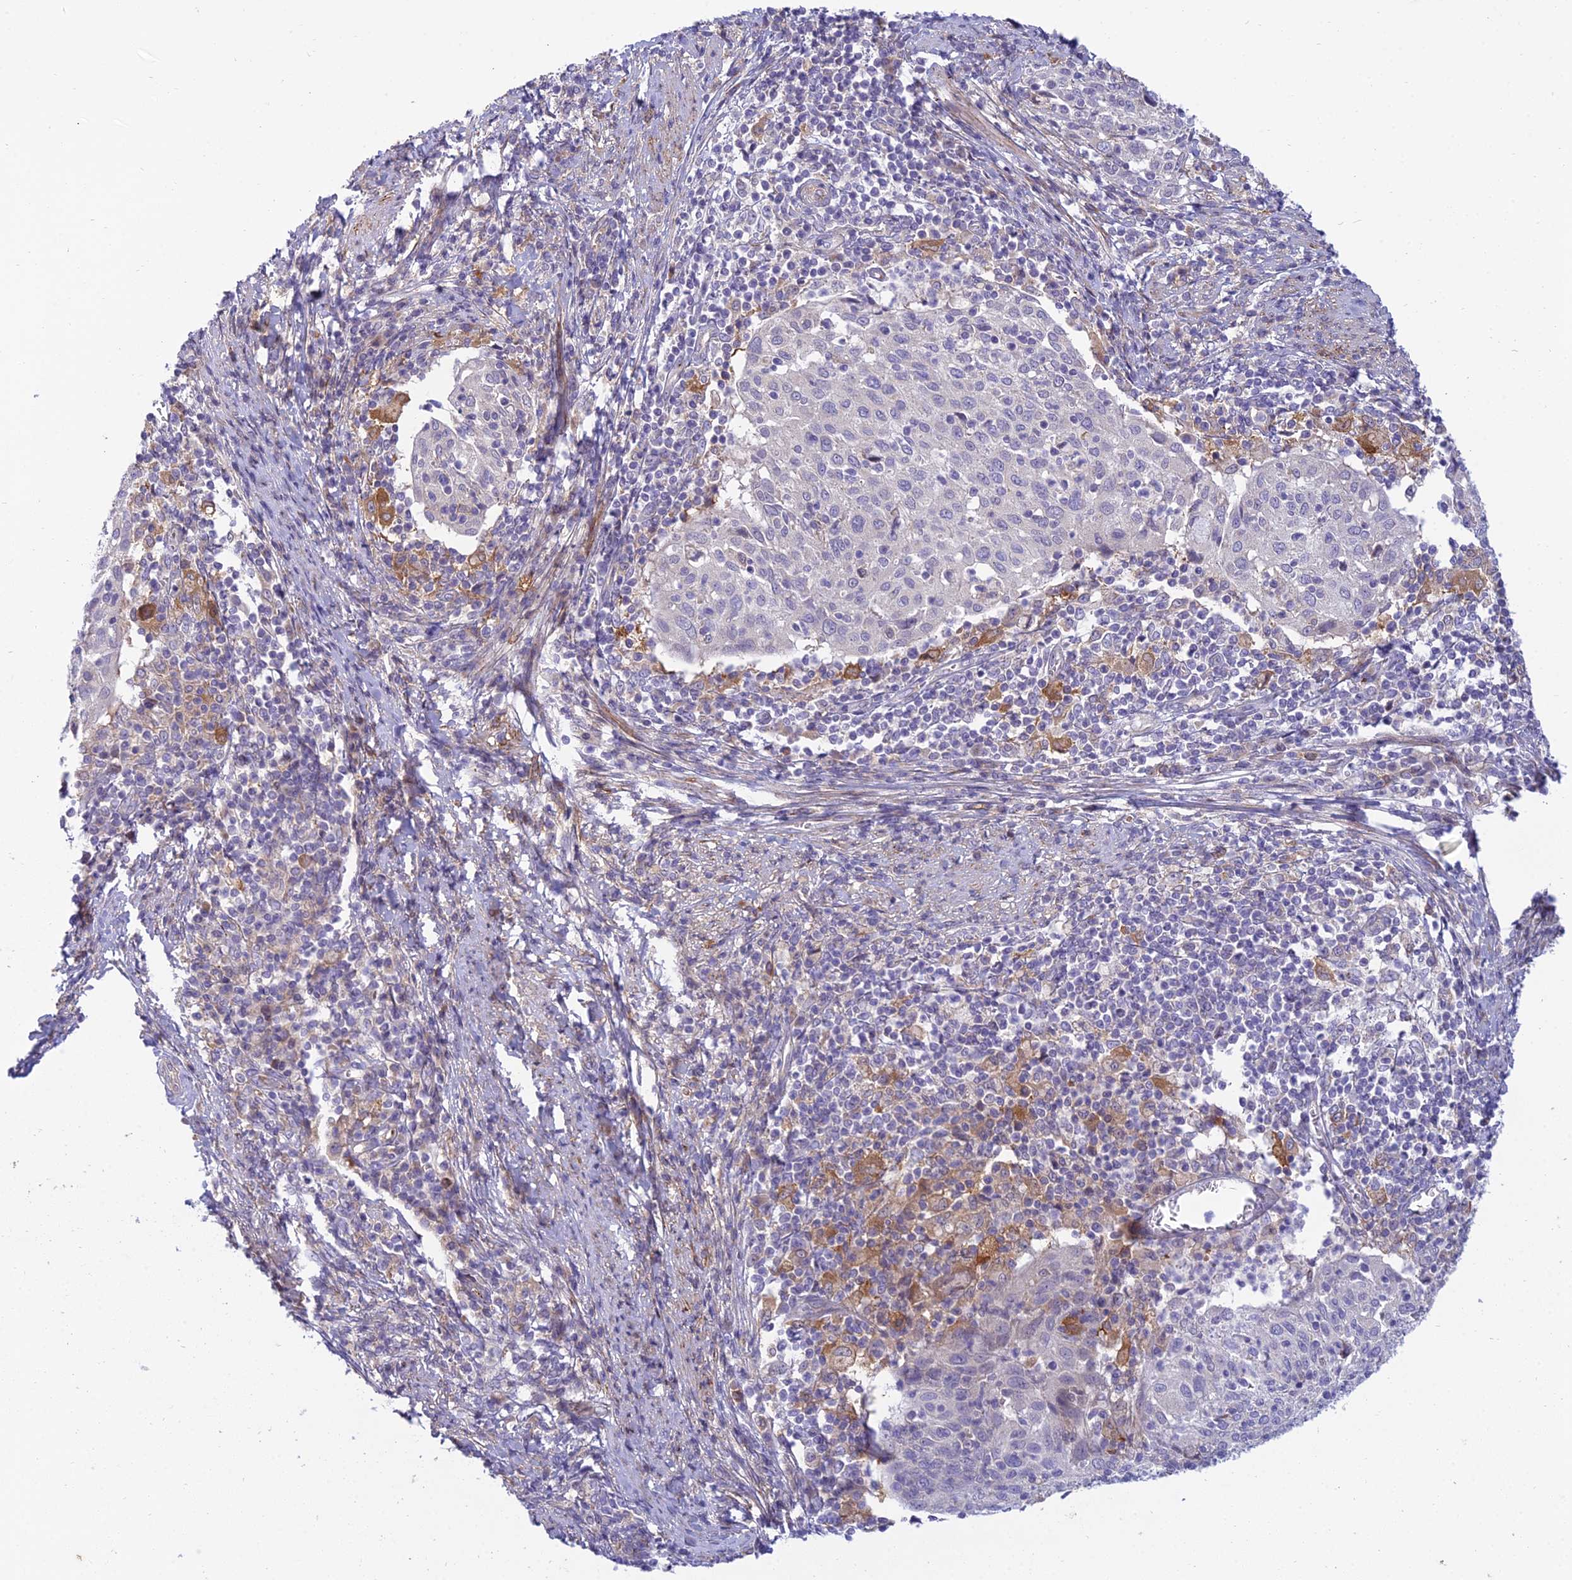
{"staining": {"intensity": "negative", "quantity": "none", "location": "none"}, "tissue": "cervical cancer", "cell_type": "Tumor cells", "image_type": "cancer", "snomed": [{"axis": "morphology", "description": "Squamous cell carcinoma, NOS"}, {"axis": "topography", "description": "Cervix"}], "caption": "The image demonstrates no significant expression in tumor cells of cervical cancer.", "gene": "DUS2", "patient": {"sex": "female", "age": 52}}